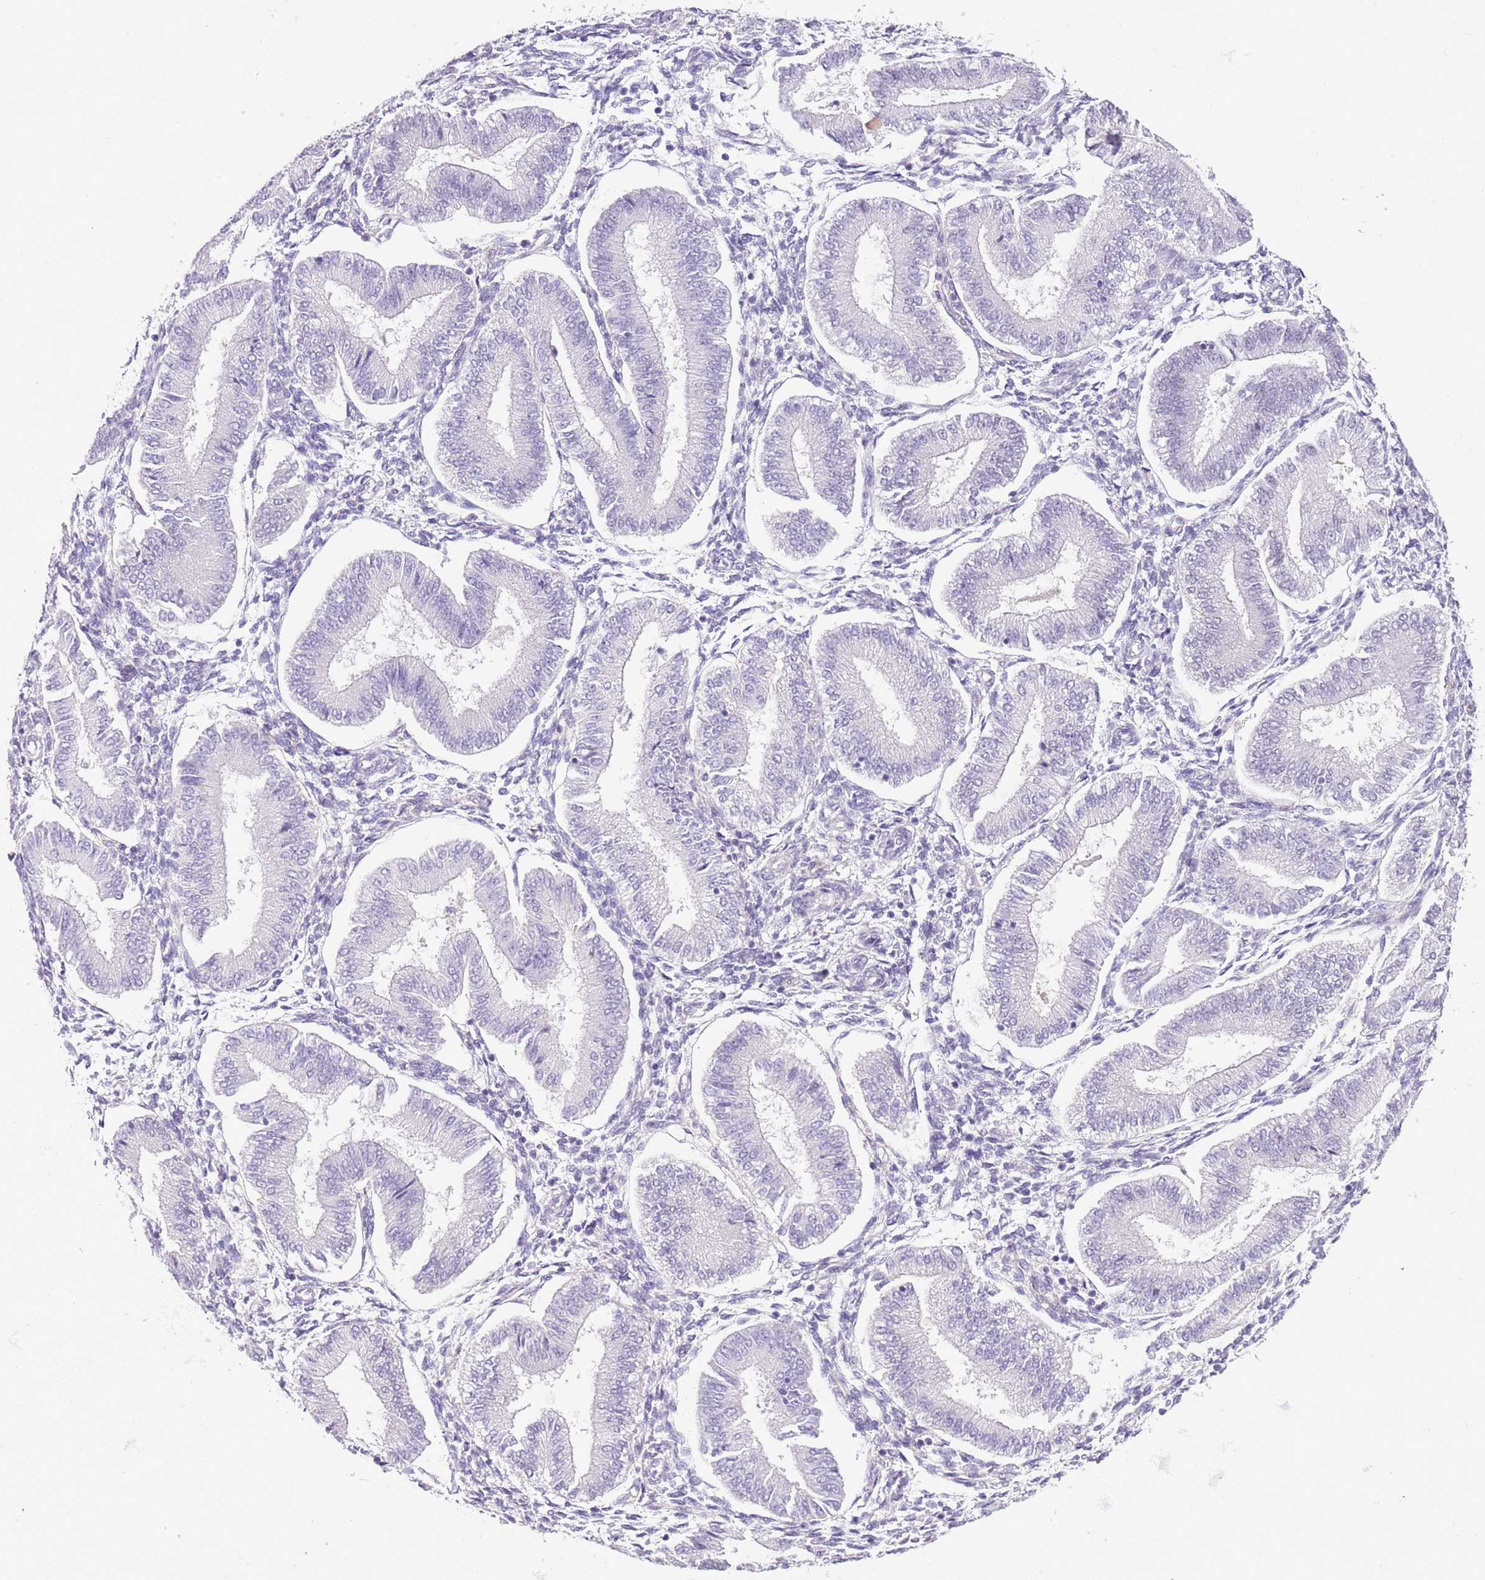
{"staining": {"intensity": "negative", "quantity": "none", "location": "none"}, "tissue": "endometrium", "cell_type": "Cells in endometrial stroma", "image_type": "normal", "snomed": [{"axis": "morphology", "description": "Normal tissue, NOS"}, {"axis": "topography", "description": "Endometrium"}], "caption": "Immunohistochemistry (IHC) histopathology image of benign endometrium stained for a protein (brown), which shows no staining in cells in endometrial stroma.", "gene": "MIDN", "patient": {"sex": "female", "age": 39}}